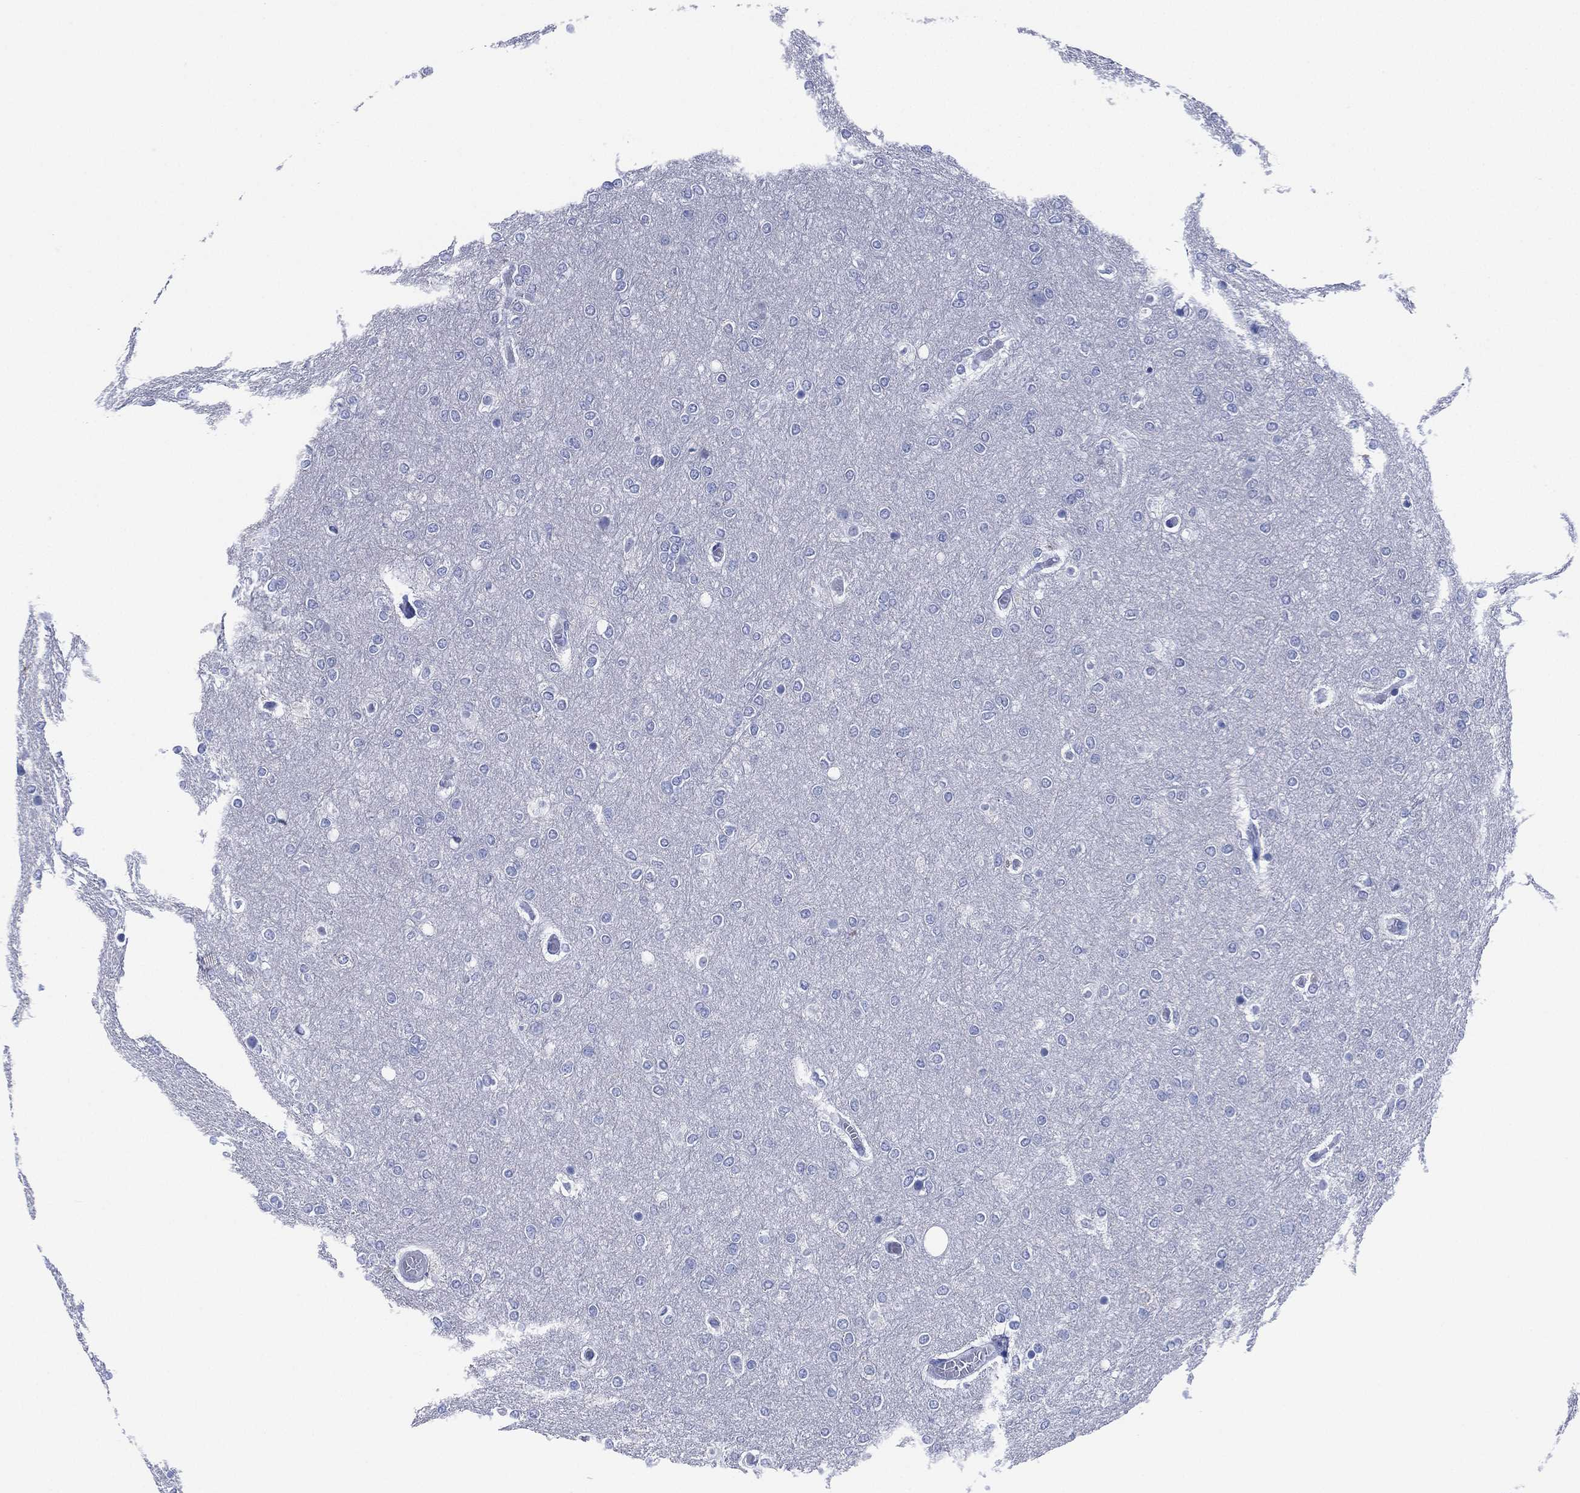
{"staining": {"intensity": "negative", "quantity": "none", "location": "none"}, "tissue": "glioma", "cell_type": "Tumor cells", "image_type": "cancer", "snomed": [{"axis": "morphology", "description": "Glioma, malignant, High grade"}, {"axis": "topography", "description": "Brain"}], "caption": "Immunohistochemical staining of human glioma displays no significant expression in tumor cells.", "gene": "SLC9C2", "patient": {"sex": "female", "age": 61}}